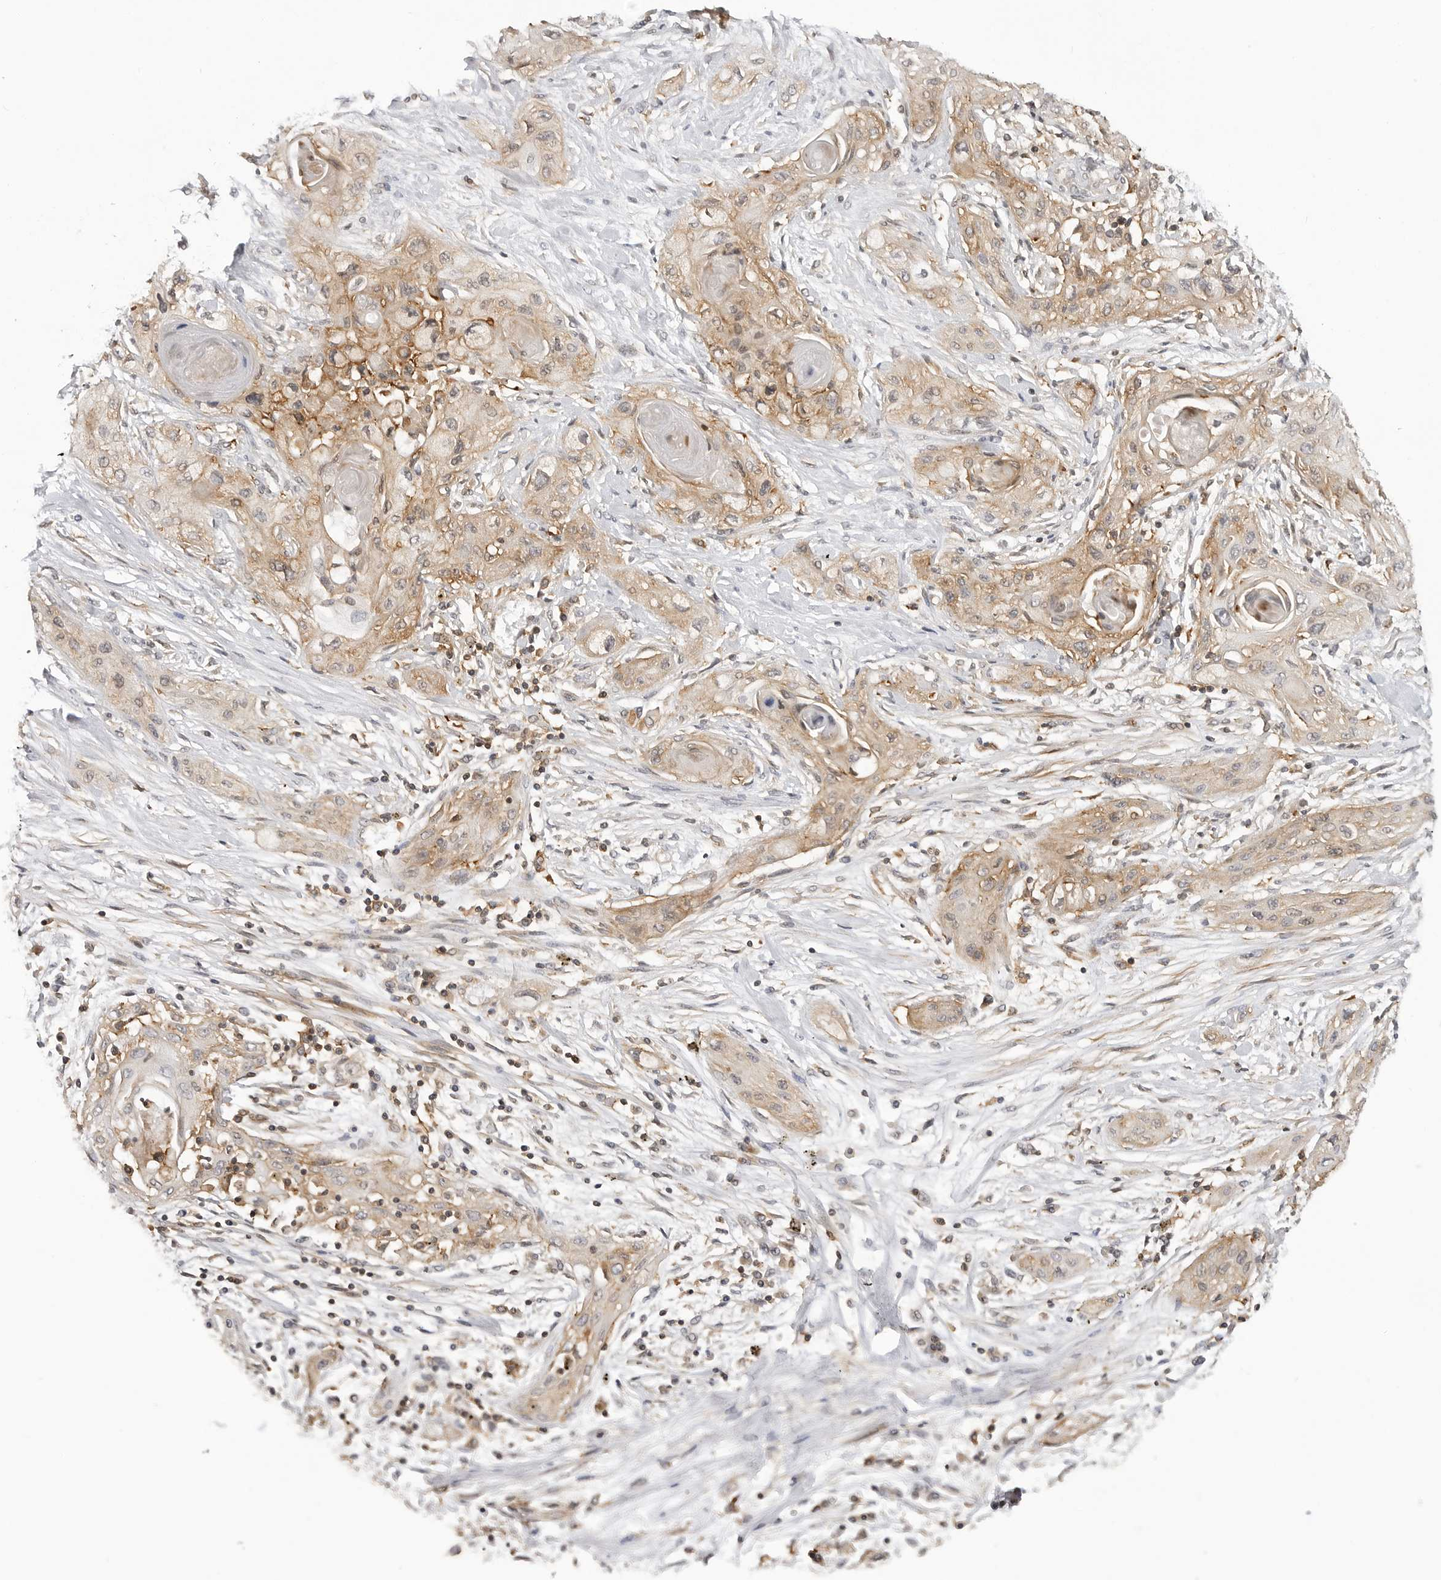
{"staining": {"intensity": "moderate", "quantity": ">75%", "location": "cytoplasmic/membranous"}, "tissue": "lung cancer", "cell_type": "Tumor cells", "image_type": "cancer", "snomed": [{"axis": "morphology", "description": "Squamous cell carcinoma, NOS"}, {"axis": "topography", "description": "Lung"}], "caption": "Immunohistochemistry of lung squamous cell carcinoma shows medium levels of moderate cytoplasmic/membranous expression in approximately >75% of tumor cells.", "gene": "MAP2K5", "patient": {"sex": "female", "age": 47}}